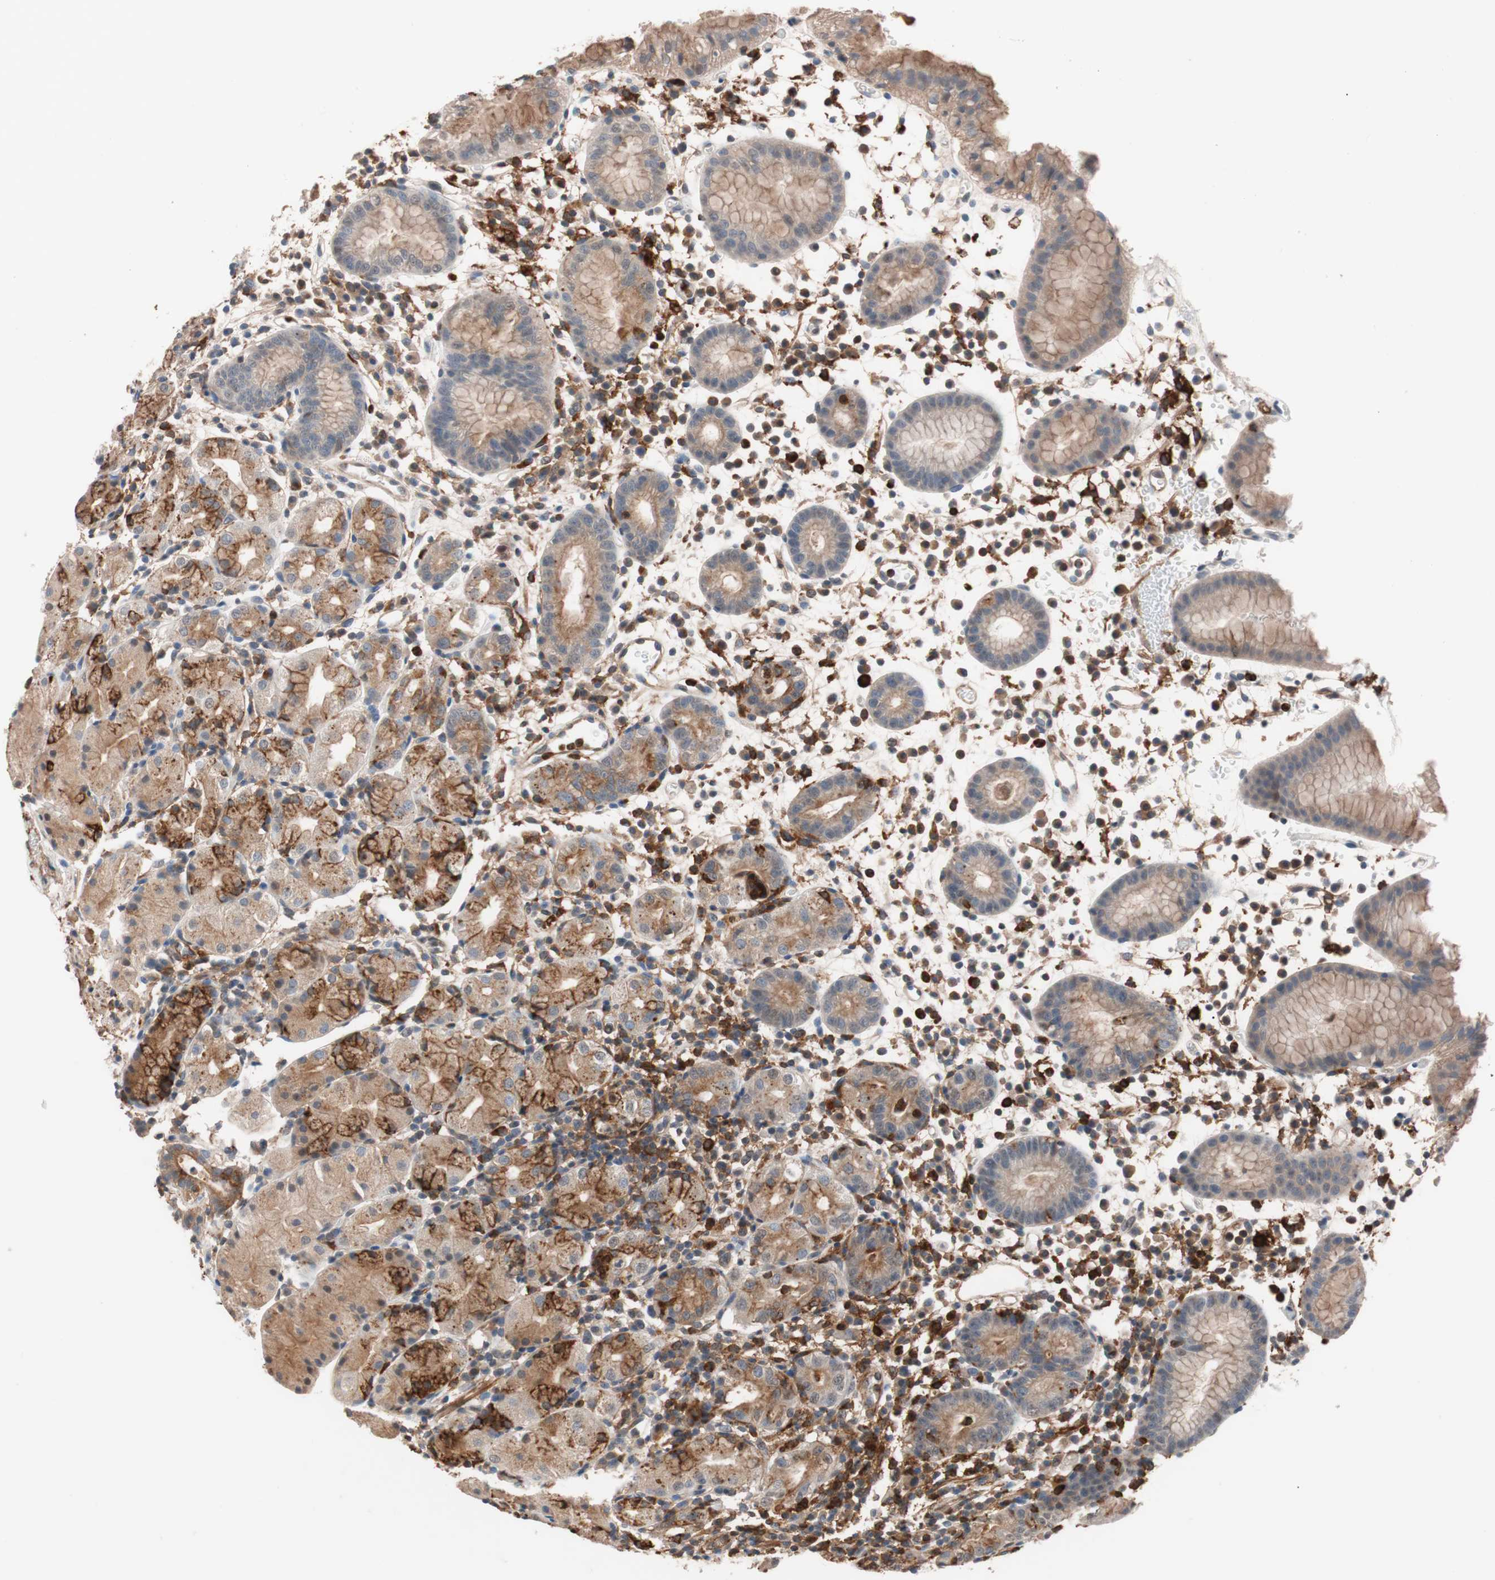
{"staining": {"intensity": "moderate", "quantity": "25%-75%", "location": "cytoplasmic/membranous"}, "tissue": "stomach", "cell_type": "Glandular cells", "image_type": "normal", "snomed": [{"axis": "morphology", "description": "Normal tissue, NOS"}, {"axis": "topography", "description": "Stomach"}, {"axis": "topography", "description": "Stomach, lower"}], "caption": "Benign stomach exhibits moderate cytoplasmic/membranous positivity in approximately 25%-75% of glandular cells.", "gene": "LITAF", "patient": {"sex": "female", "age": 75}}